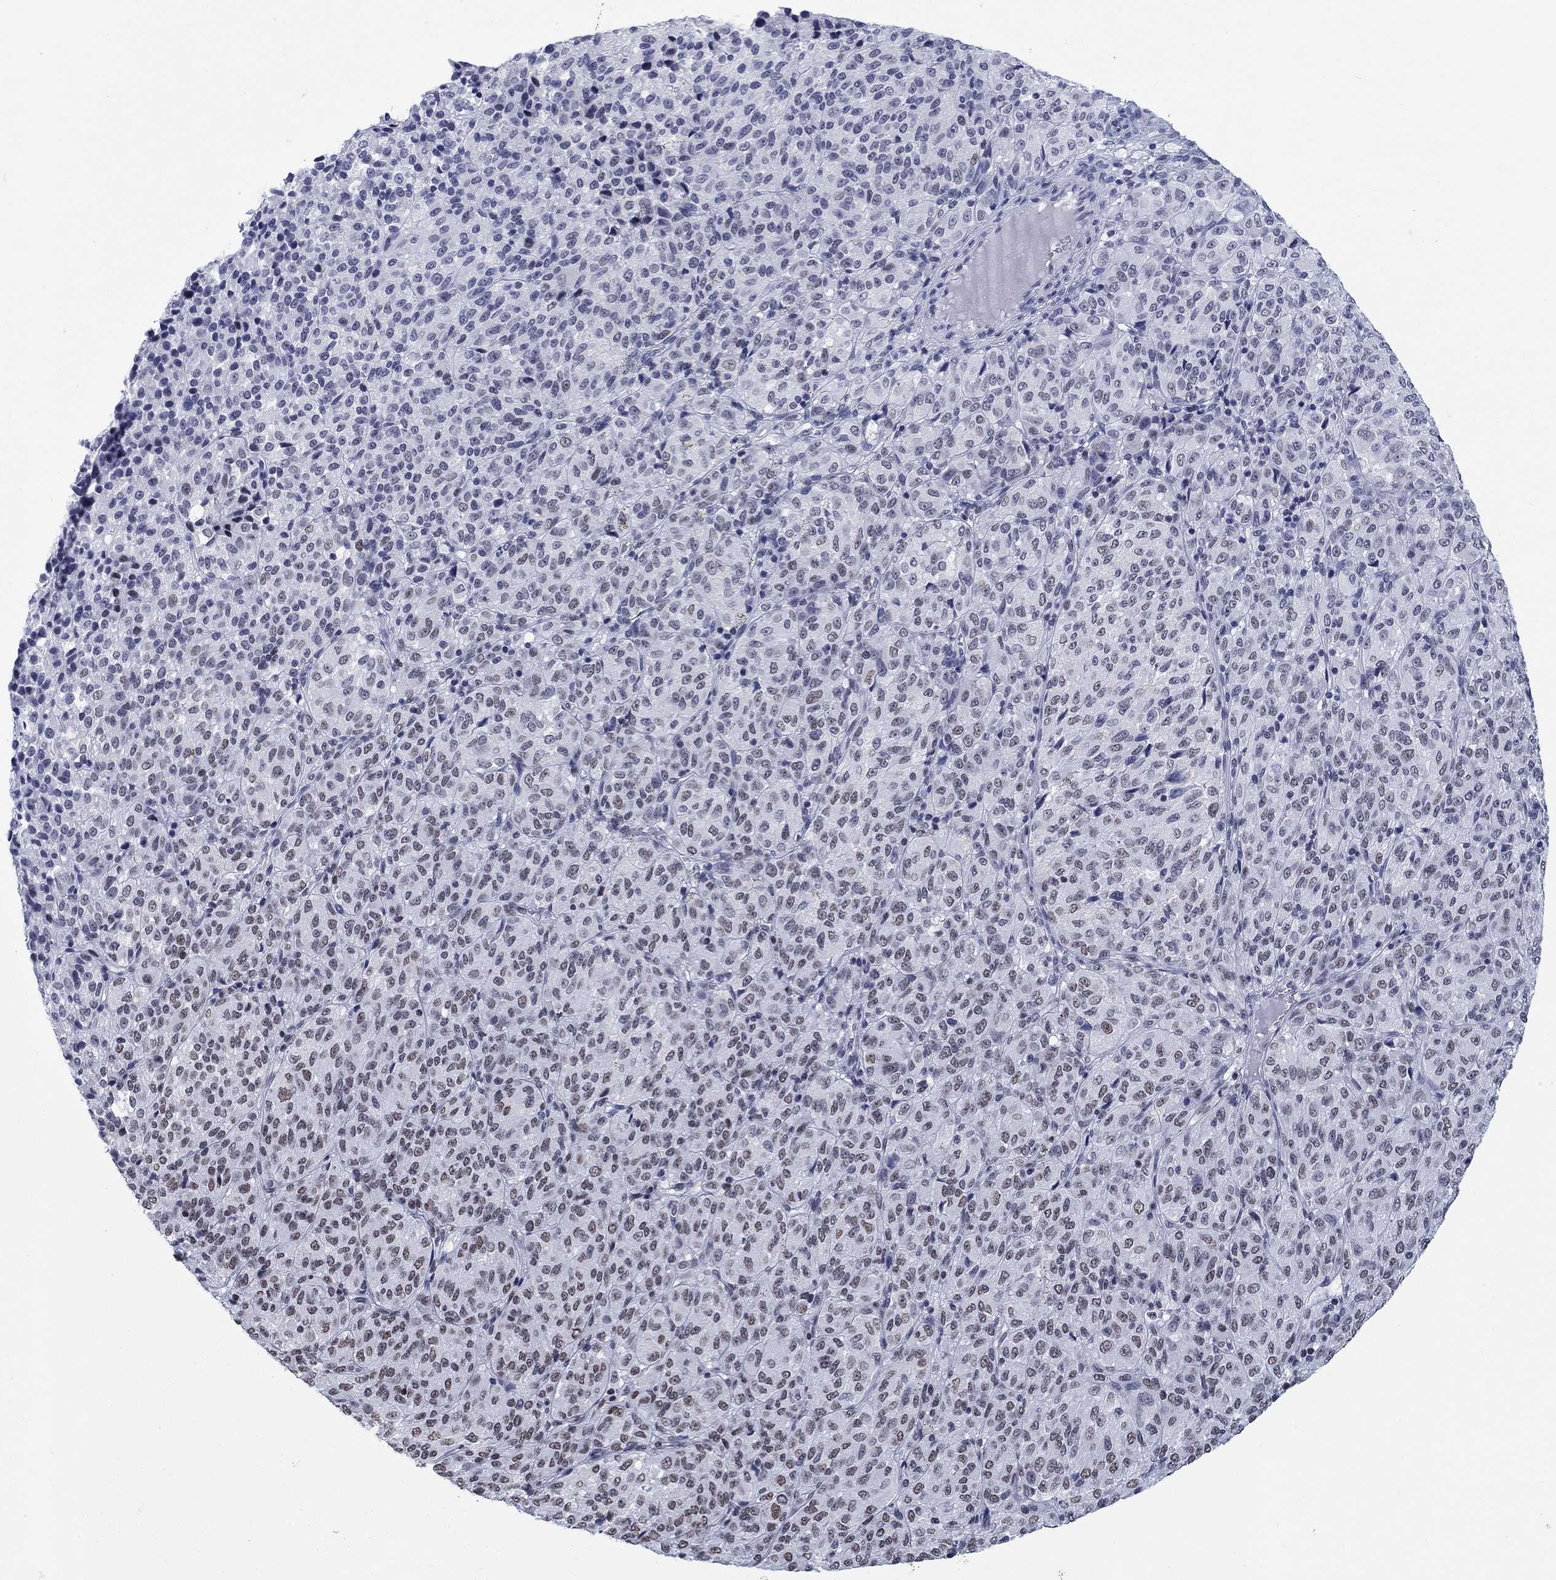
{"staining": {"intensity": "moderate", "quantity": ">75%", "location": "nuclear"}, "tissue": "melanoma", "cell_type": "Tumor cells", "image_type": "cancer", "snomed": [{"axis": "morphology", "description": "Malignant melanoma, Metastatic site"}, {"axis": "topography", "description": "Brain"}], "caption": "An IHC image of tumor tissue is shown. Protein staining in brown shows moderate nuclear positivity in malignant melanoma (metastatic site) within tumor cells.", "gene": "NPAS3", "patient": {"sex": "female", "age": 56}}